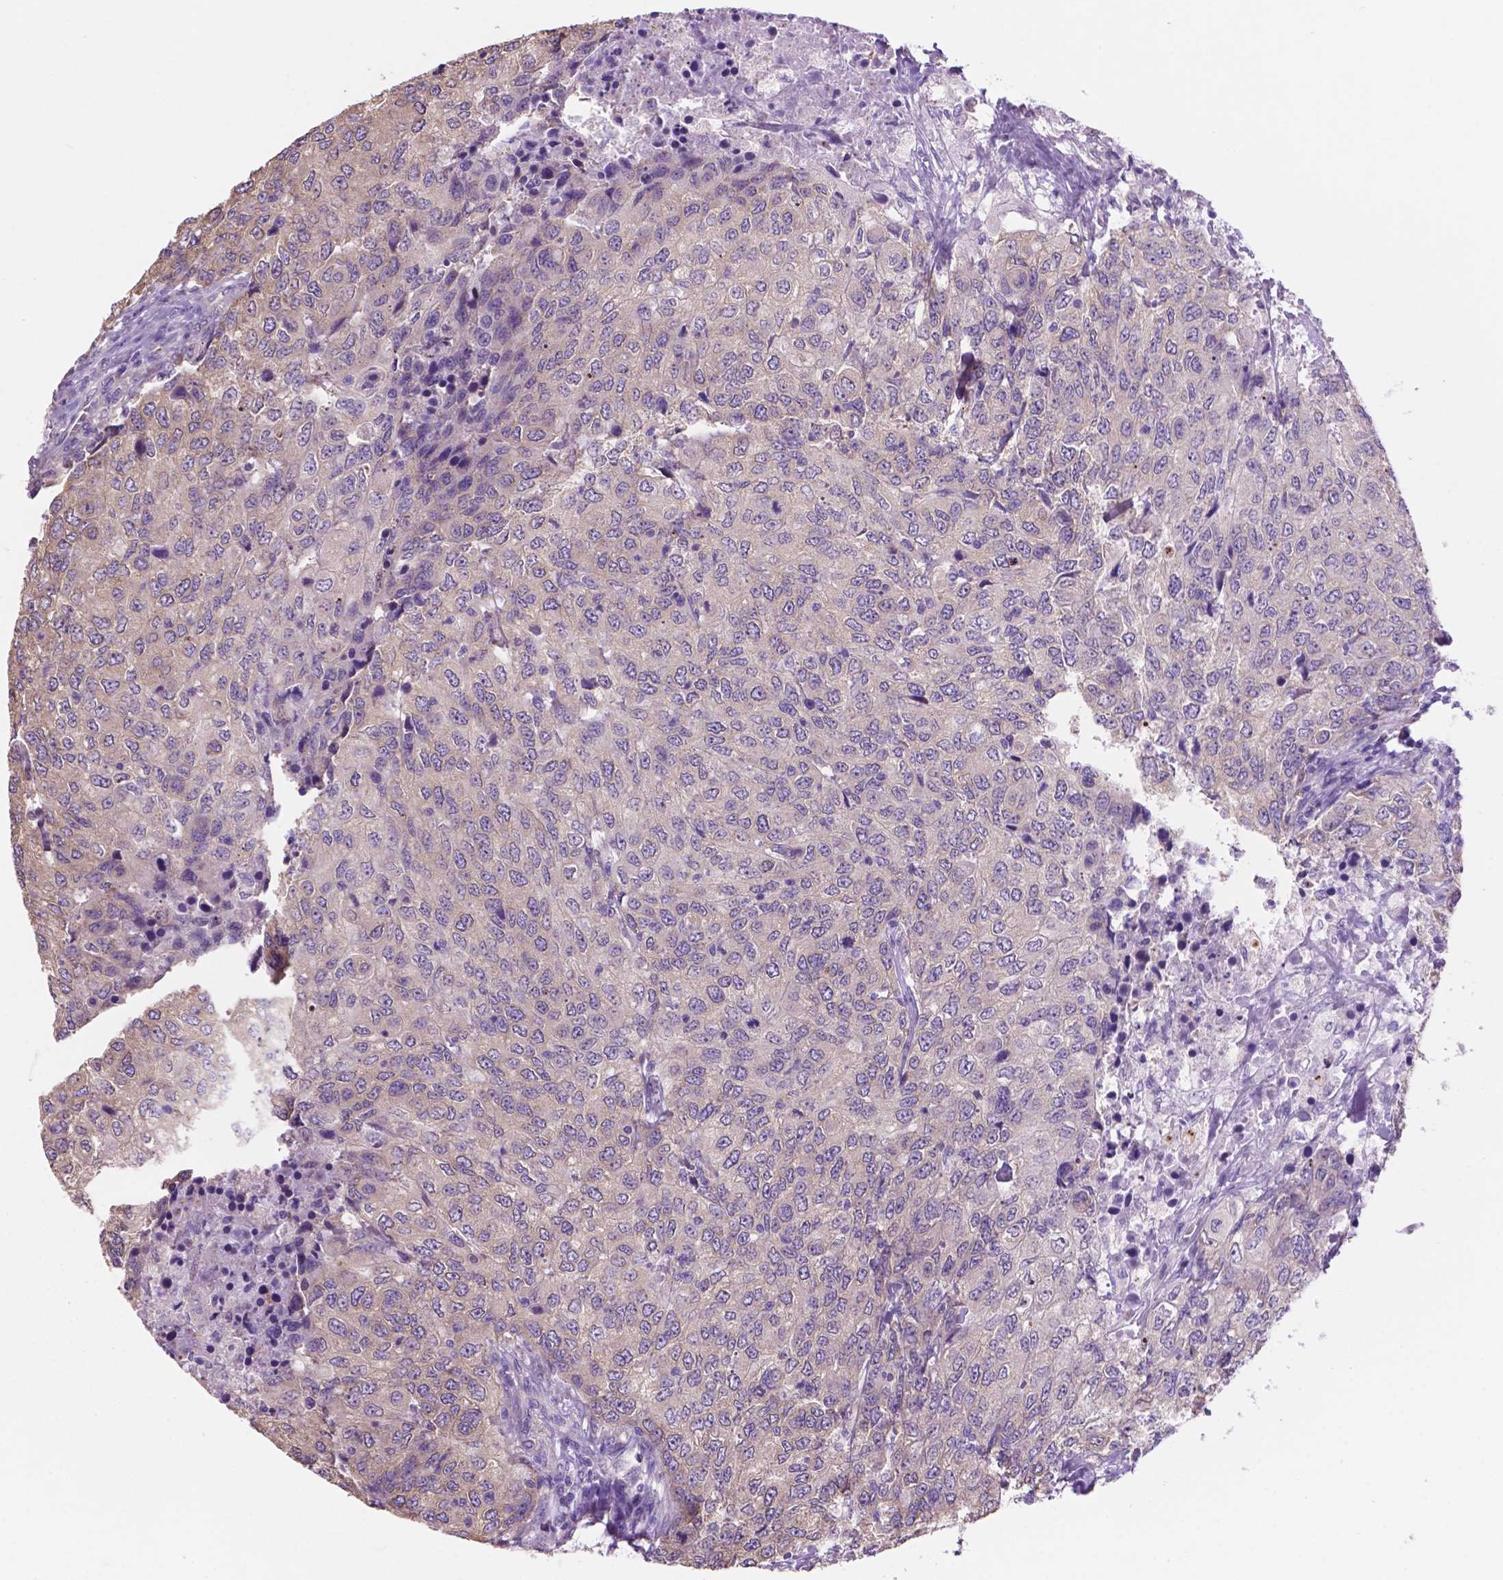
{"staining": {"intensity": "negative", "quantity": "none", "location": "none"}, "tissue": "urothelial cancer", "cell_type": "Tumor cells", "image_type": "cancer", "snomed": [{"axis": "morphology", "description": "Urothelial carcinoma, High grade"}, {"axis": "topography", "description": "Urinary bladder"}], "caption": "DAB immunohistochemical staining of human high-grade urothelial carcinoma shows no significant staining in tumor cells.", "gene": "SPDYA", "patient": {"sex": "female", "age": 78}}